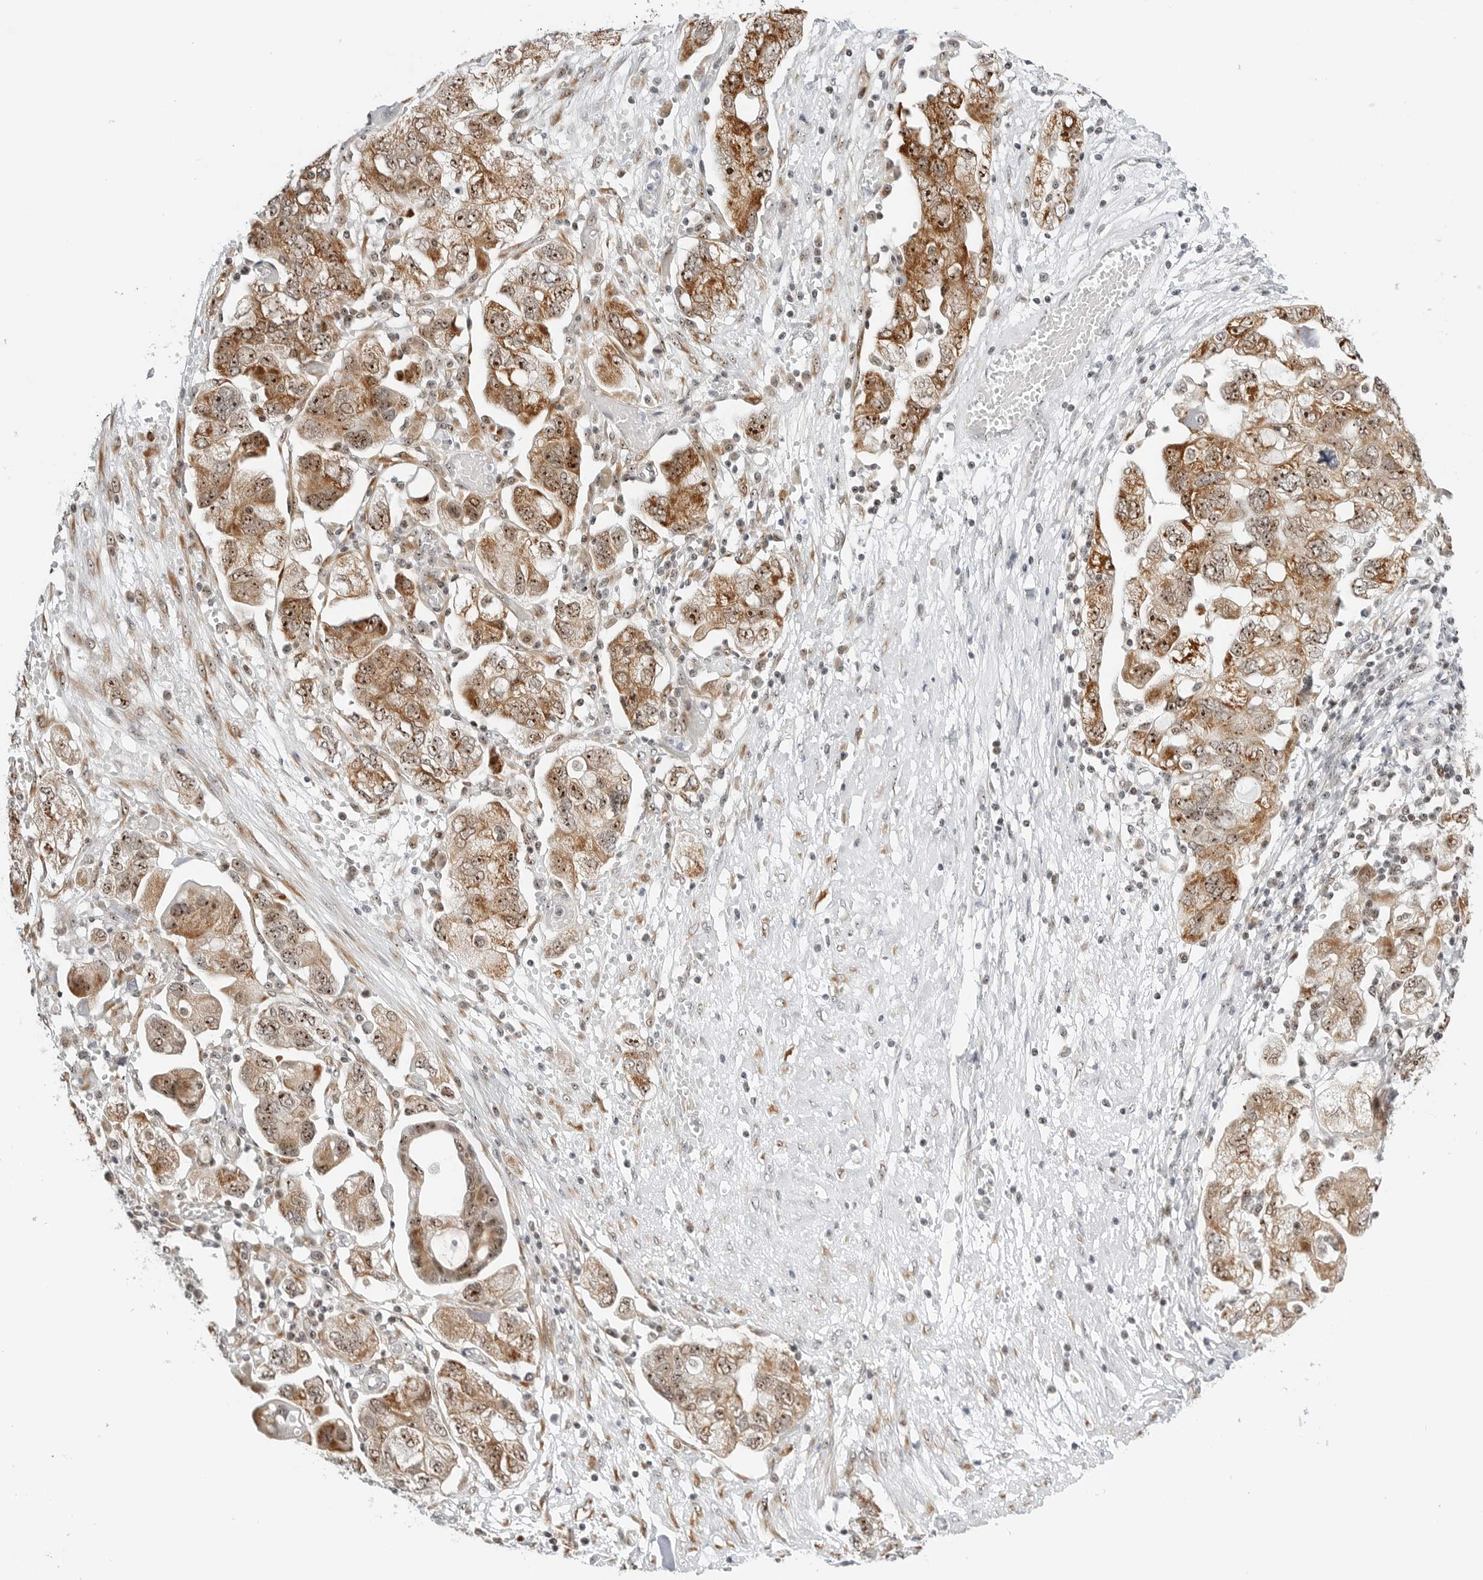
{"staining": {"intensity": "moderate", "quantity": ">75%", "location": "cytoplasmic/membranous,nuclear"}, "tissue": "ovarian cancer", "cell_type": "Tumor cells", "image_type": "cancer", "snomed": [{"axis": "morphology", "description": "Carcinoma, NOS"}, {"axis": "morphology", "description": "Cystadenocarcinoma, serous, NOS"}, {"axis": "topography", "description": "Ovary"}], "caption": "Ovarian cancer tissue displays moderate cytoplasmic/membranous and nuclear positivity in approximately >75% of tumor cells (Brightfield microscopy of DAB IHC at high magnification).", "gene": "RIMKLA", "patient": {"sex": "female", "age": 69}}